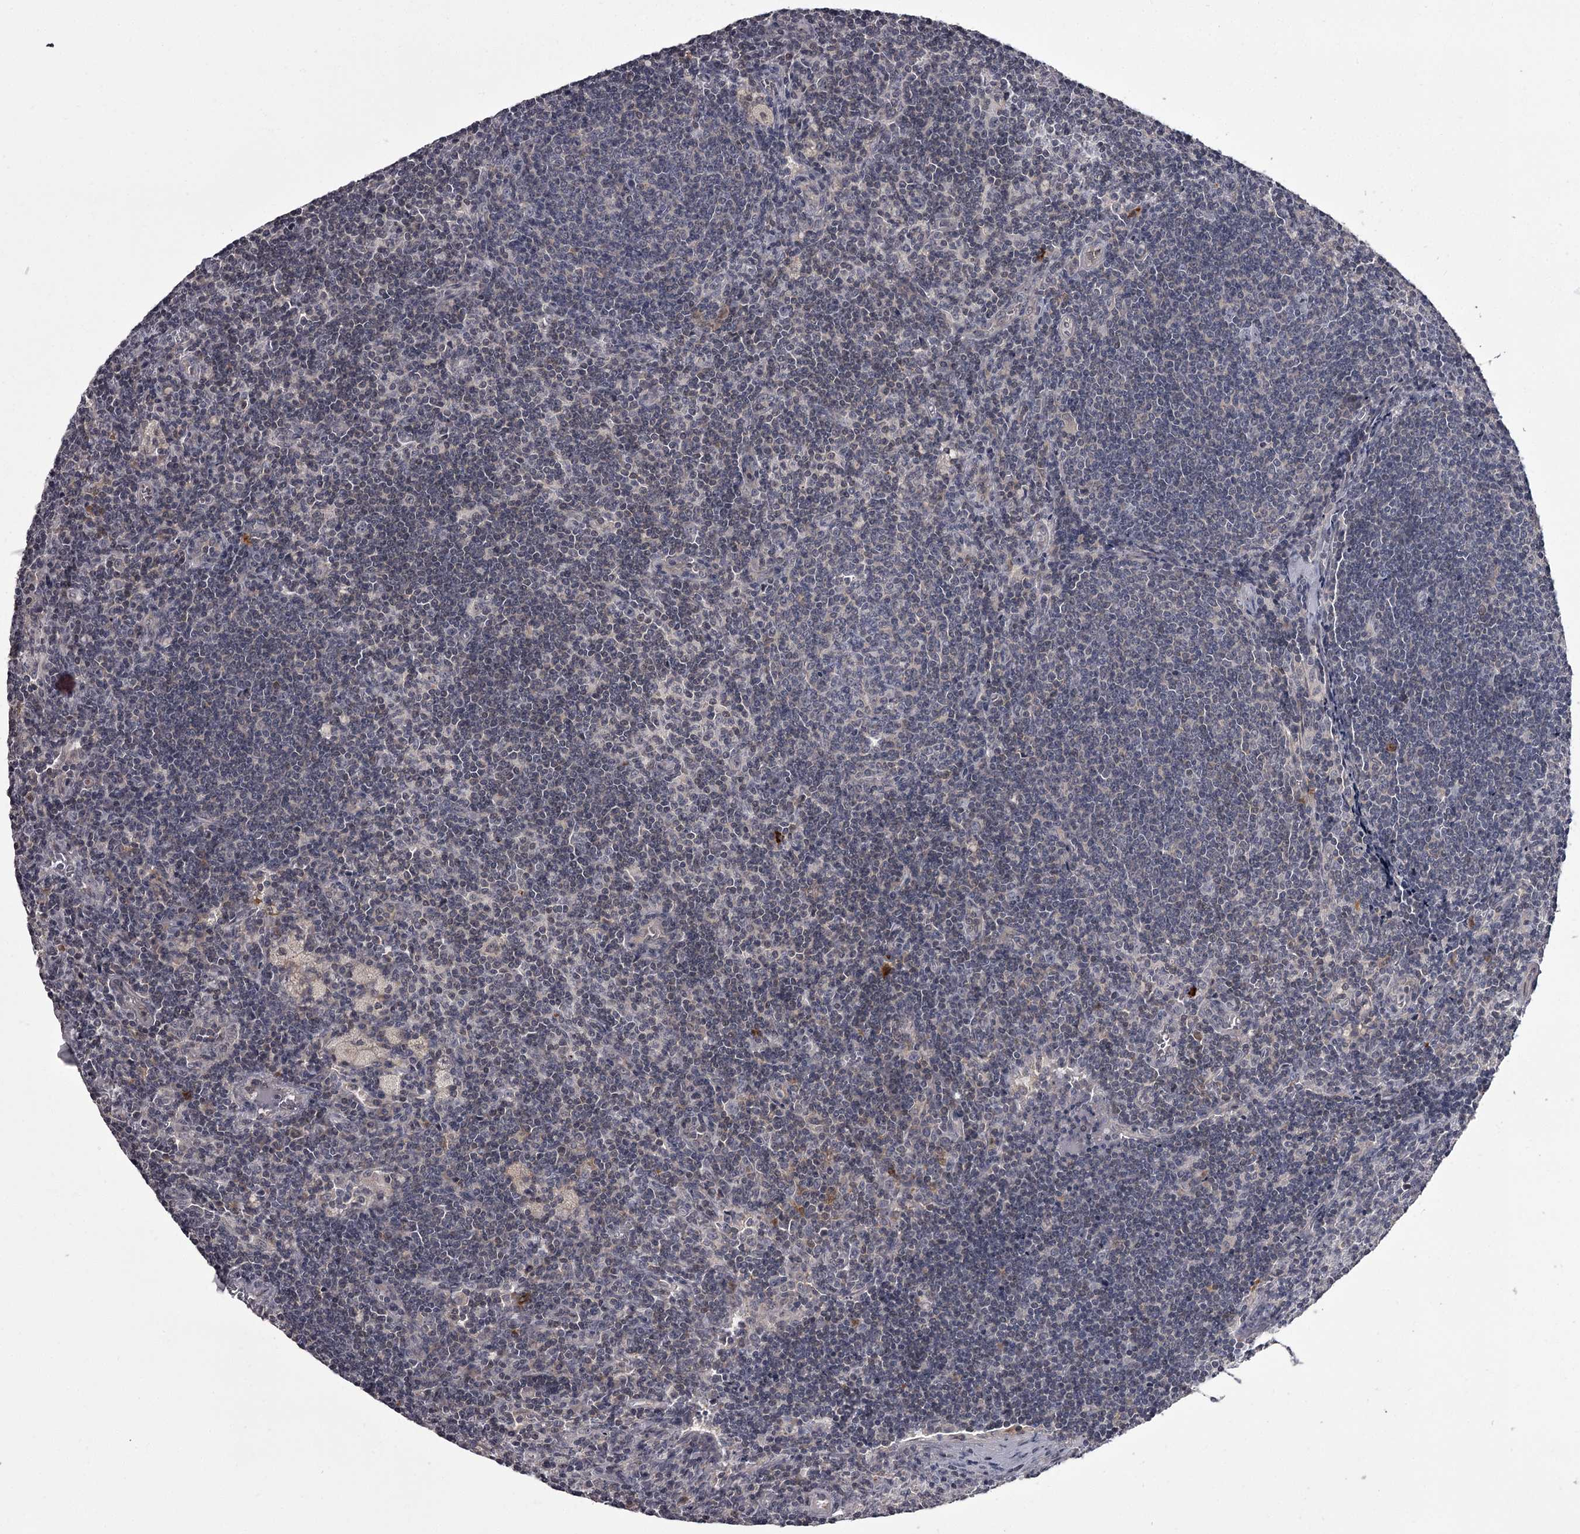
{"staining": {"intensity": "negative", "quantity": "none", "location": "none"}, "tissue": "lymph node", "cell_type": "Germinal center cells", "image_type": "normal", "snomed": [{"axis": "morphology", "description": "Normal tissue, NOS"}, {"axis": "topography", "description": "Lymph node"}], "caption": "Lymph node stained for a protein using IHC reveals no expression germinal center cells.", "gene": "CCDC92", "patient": {"sex": "male", "age": 69}}